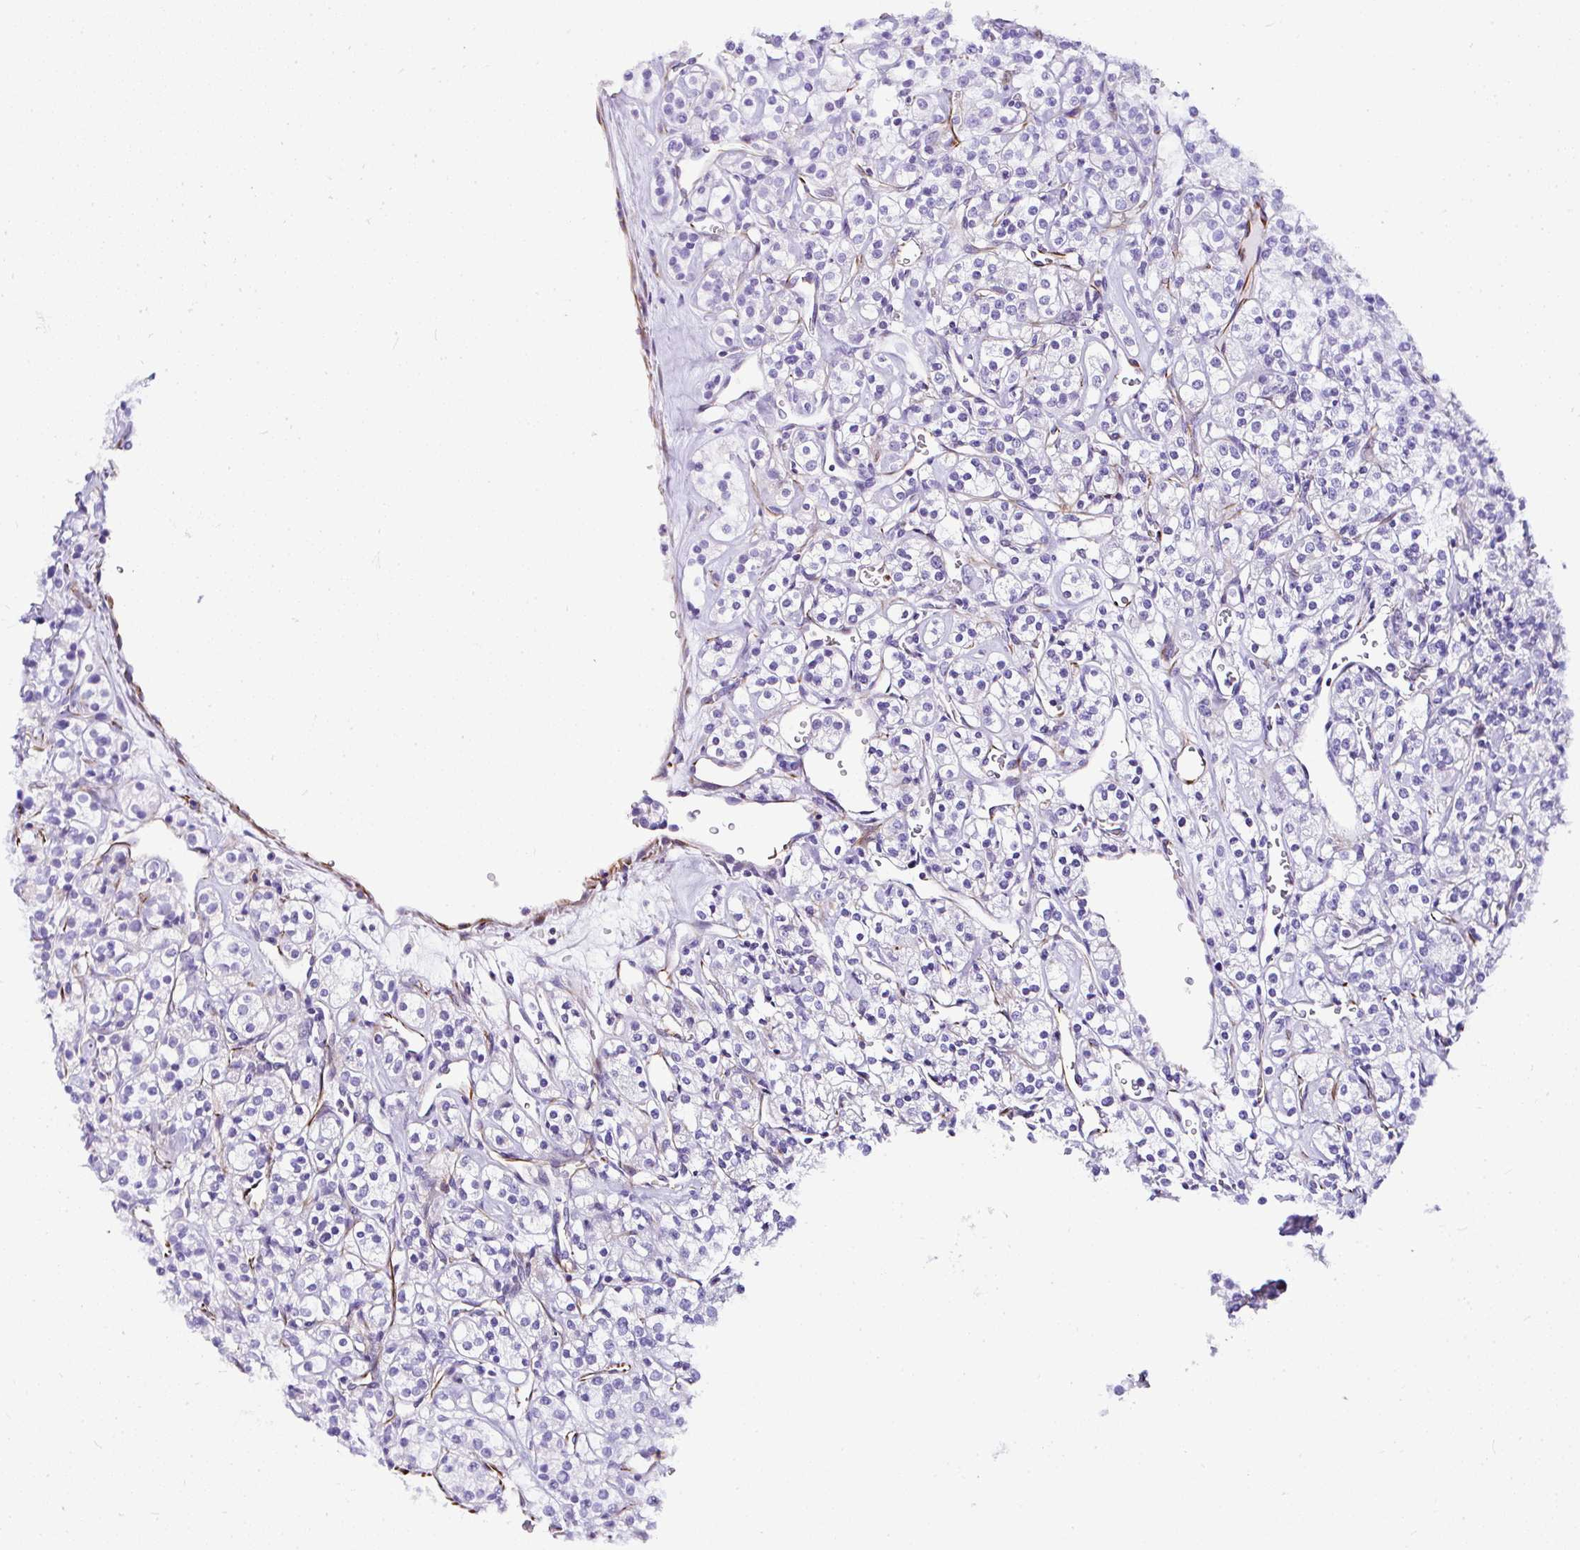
{"staining": {"intensity": "negative", "quantity": "none", "location": "none"}, "tissue": "renal cancer", "cell_type": "Tumor cells", "image_type": "cancer", "snomed": [{"axis": "morphology", "description": "Adenocarcinoma, NOS"}, {"axis": "topography", "description": "Kidney"}], "caption": "A high-resolution image shows IHC staining of renal adenocarcinoma, which demonstrates no significant positivity in tumor cells.", "gene": "DEPDC5", "patient": {"sex": "male", "age": 77}}